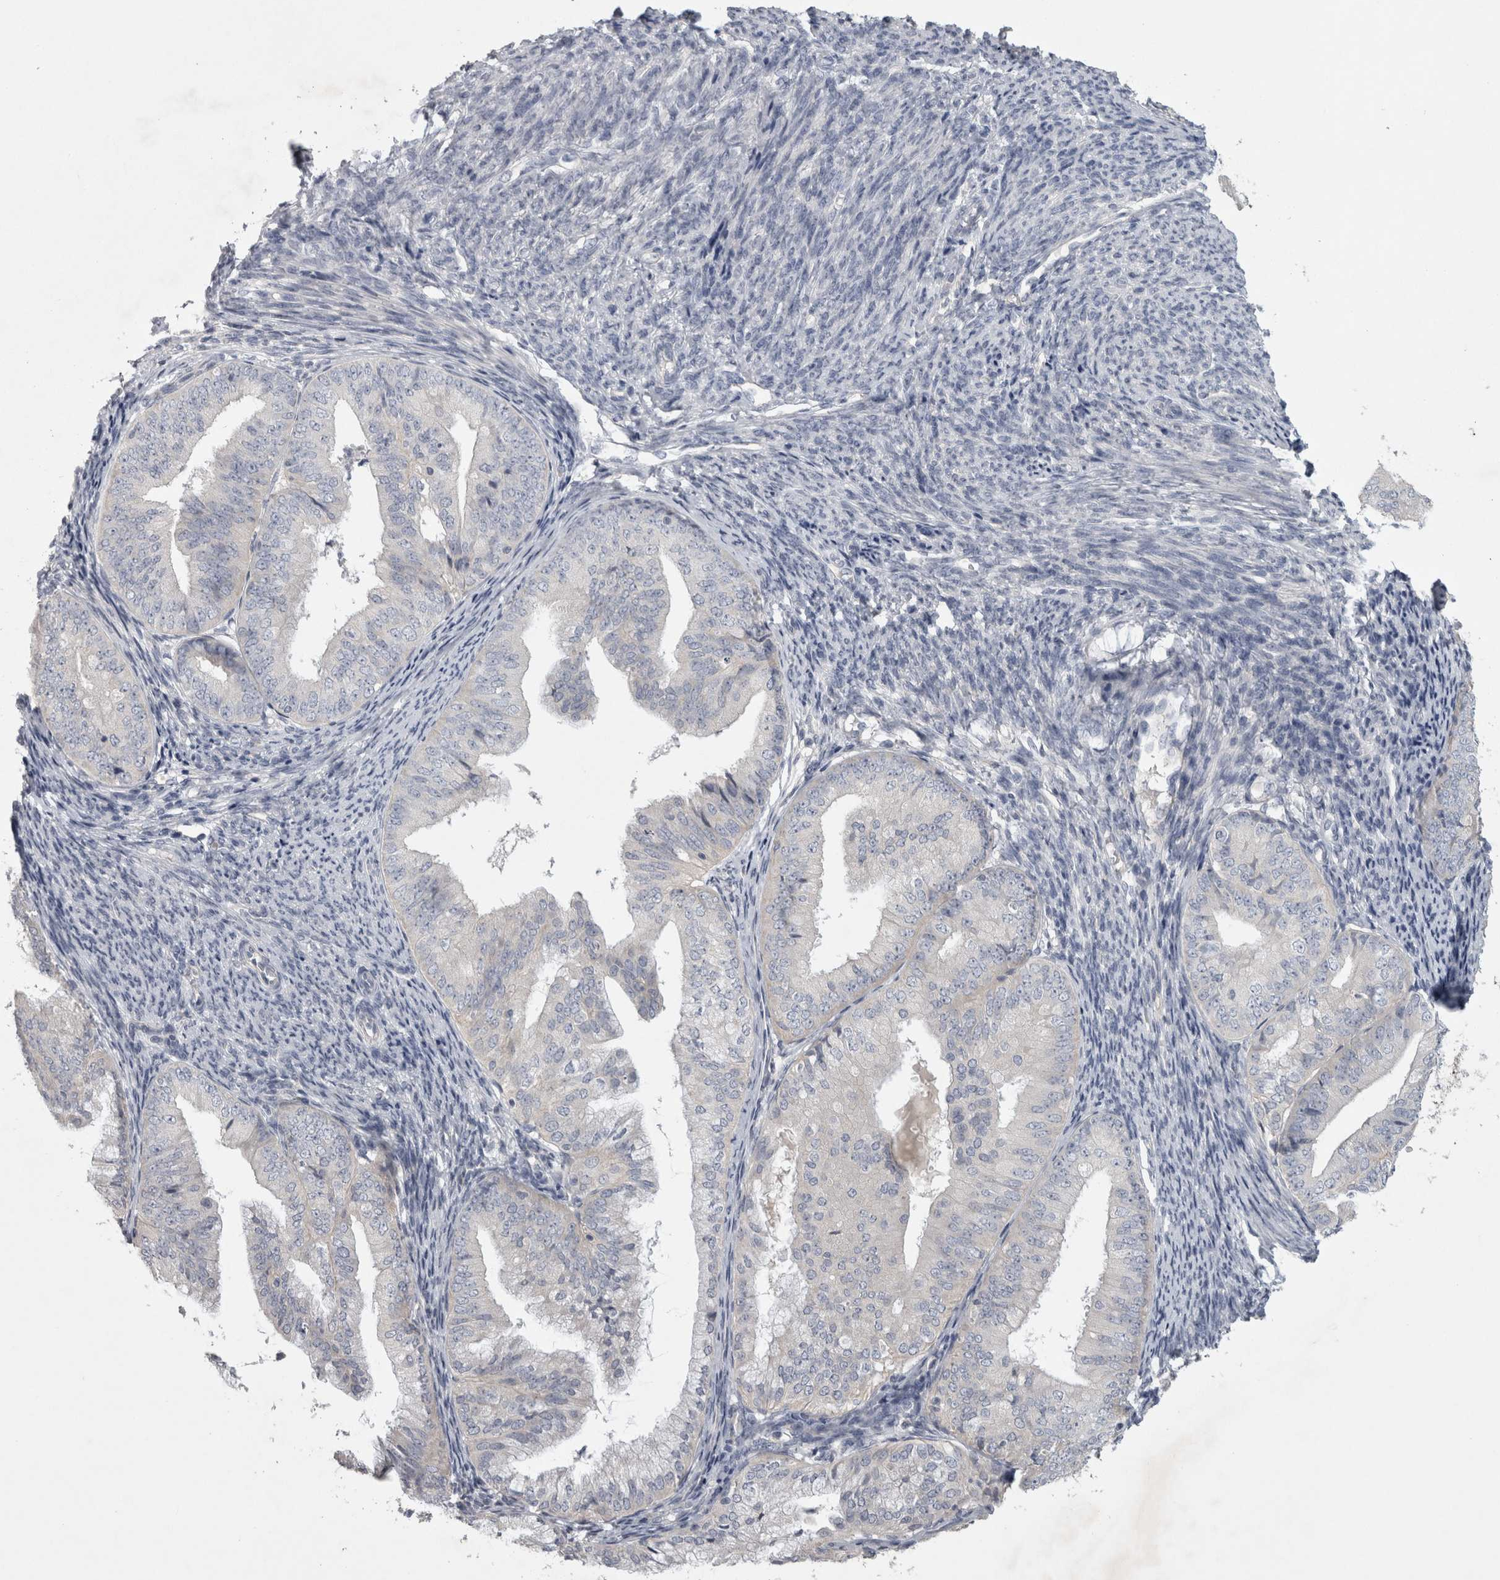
{"staining": {"intensity": "negative", "quantity": "none", "location": "none"}, "tissue": "endometrial cancer", "cell_type": "Tumor cells", "image_type": "cancer", "snomed": [{"axis": "morphology", "description": "Adenocarcinoma, NOS"}, {"axis": "topography", "description": "Endometrium"}], "caption": "Tumor cells show no significant protein positivity in endometrial cancer.", "gene": "ENPP7", "patient": {"sex": "female", "age": 63}}